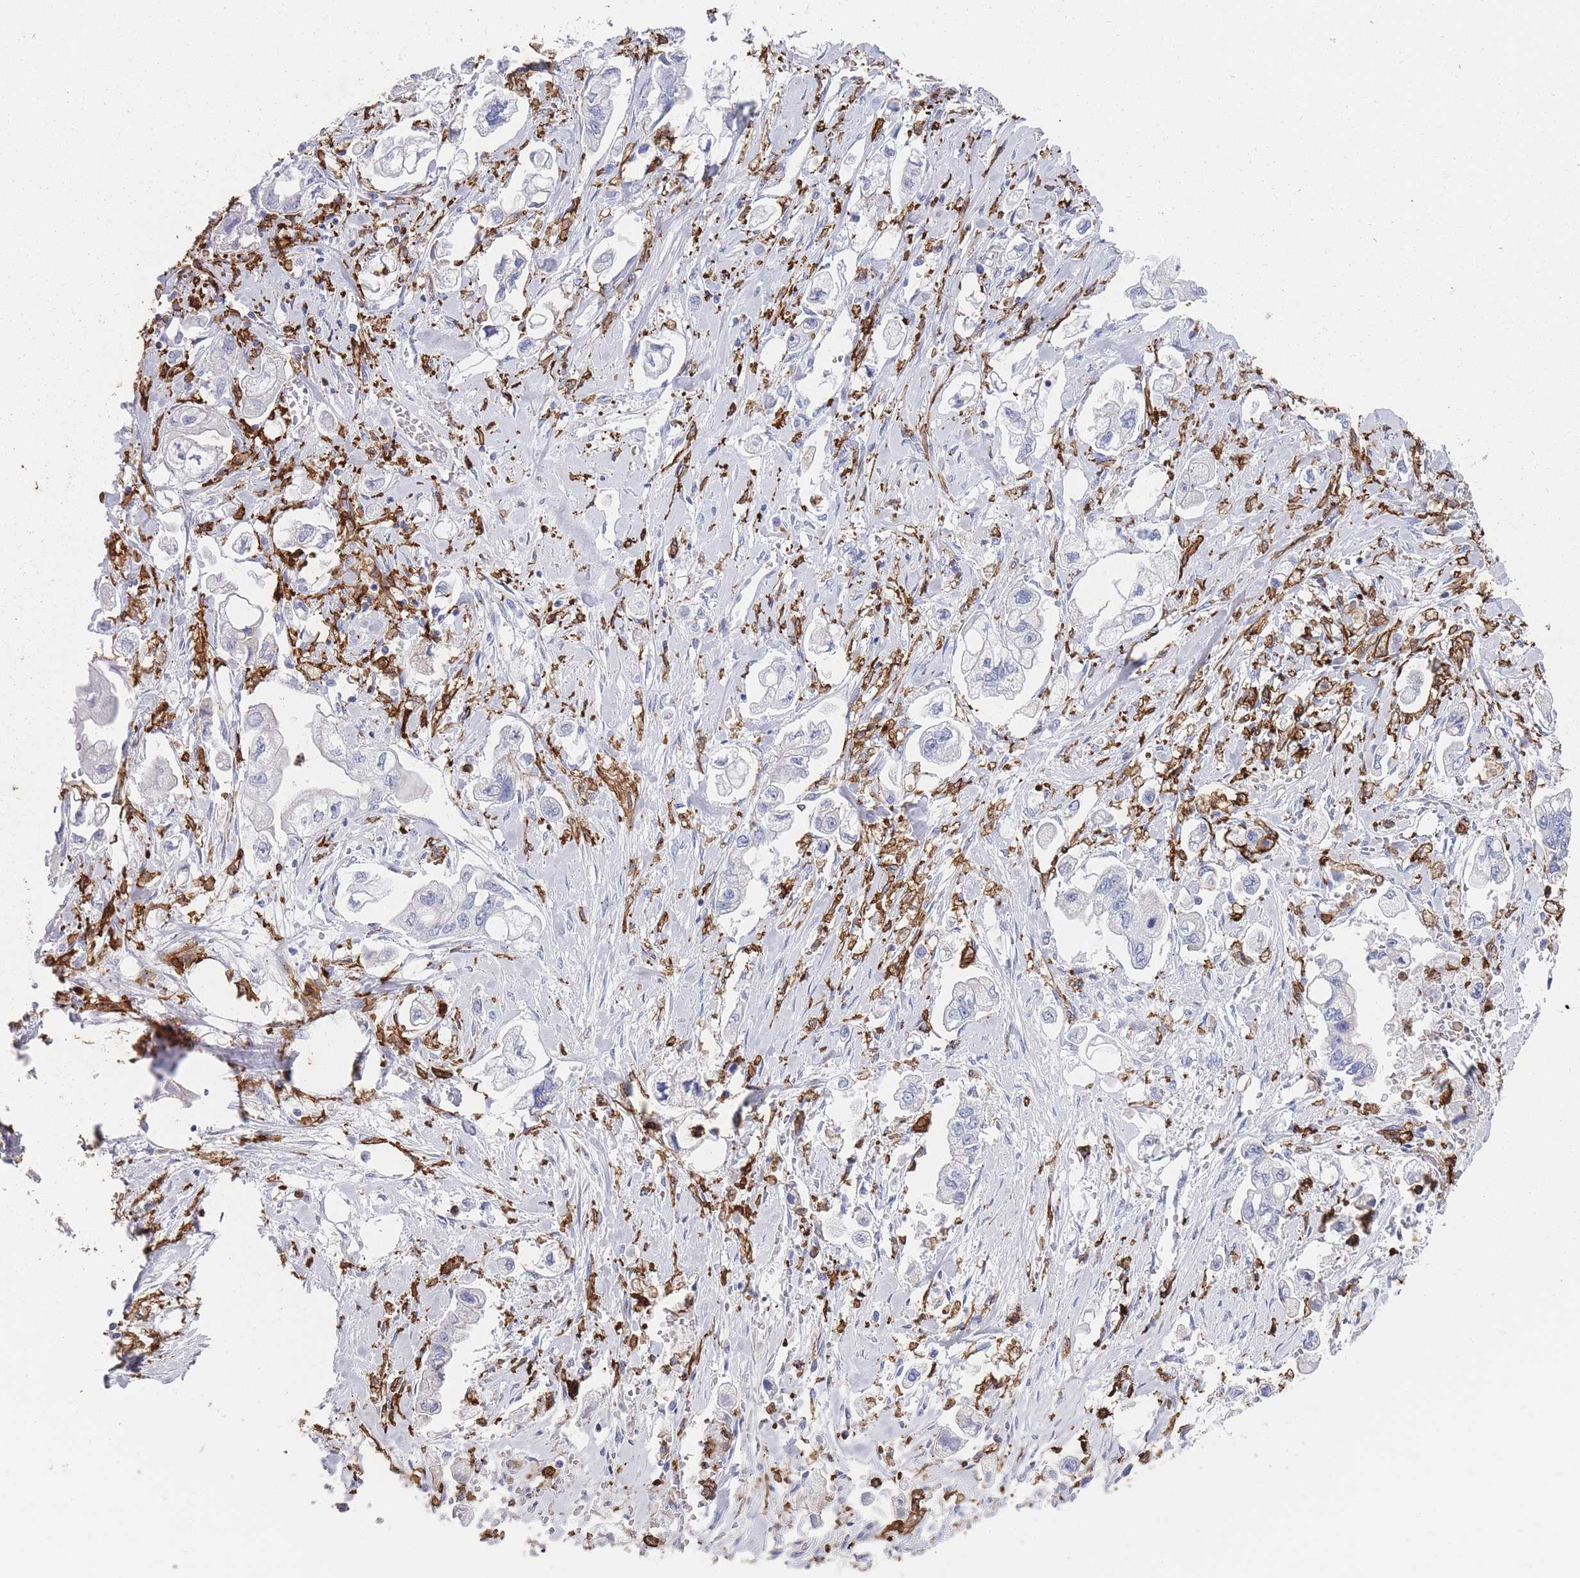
{"staining": {"intensity": "negative", "quantity": "none", "location": "none"}, "tissue": "stomach cancer", "cell_type": "Tumor cells", "image_type": "cancer", "snomed": [{"axis": "morphology", "description": "Adenocarcinoma, NOS"}, {"axis": "topography", "description": "Stomach"}], "caption": "Protein analysis of stomach cancer exhibits no significant positivity in tumor cells. The staining is performed using DAB (3,3'-diaminobenzidine) brown chromogen with nuclei counter-stained in using hematoxylin.", "gene": "AIF1", "patient": {"sex": "male", "age": 62}}